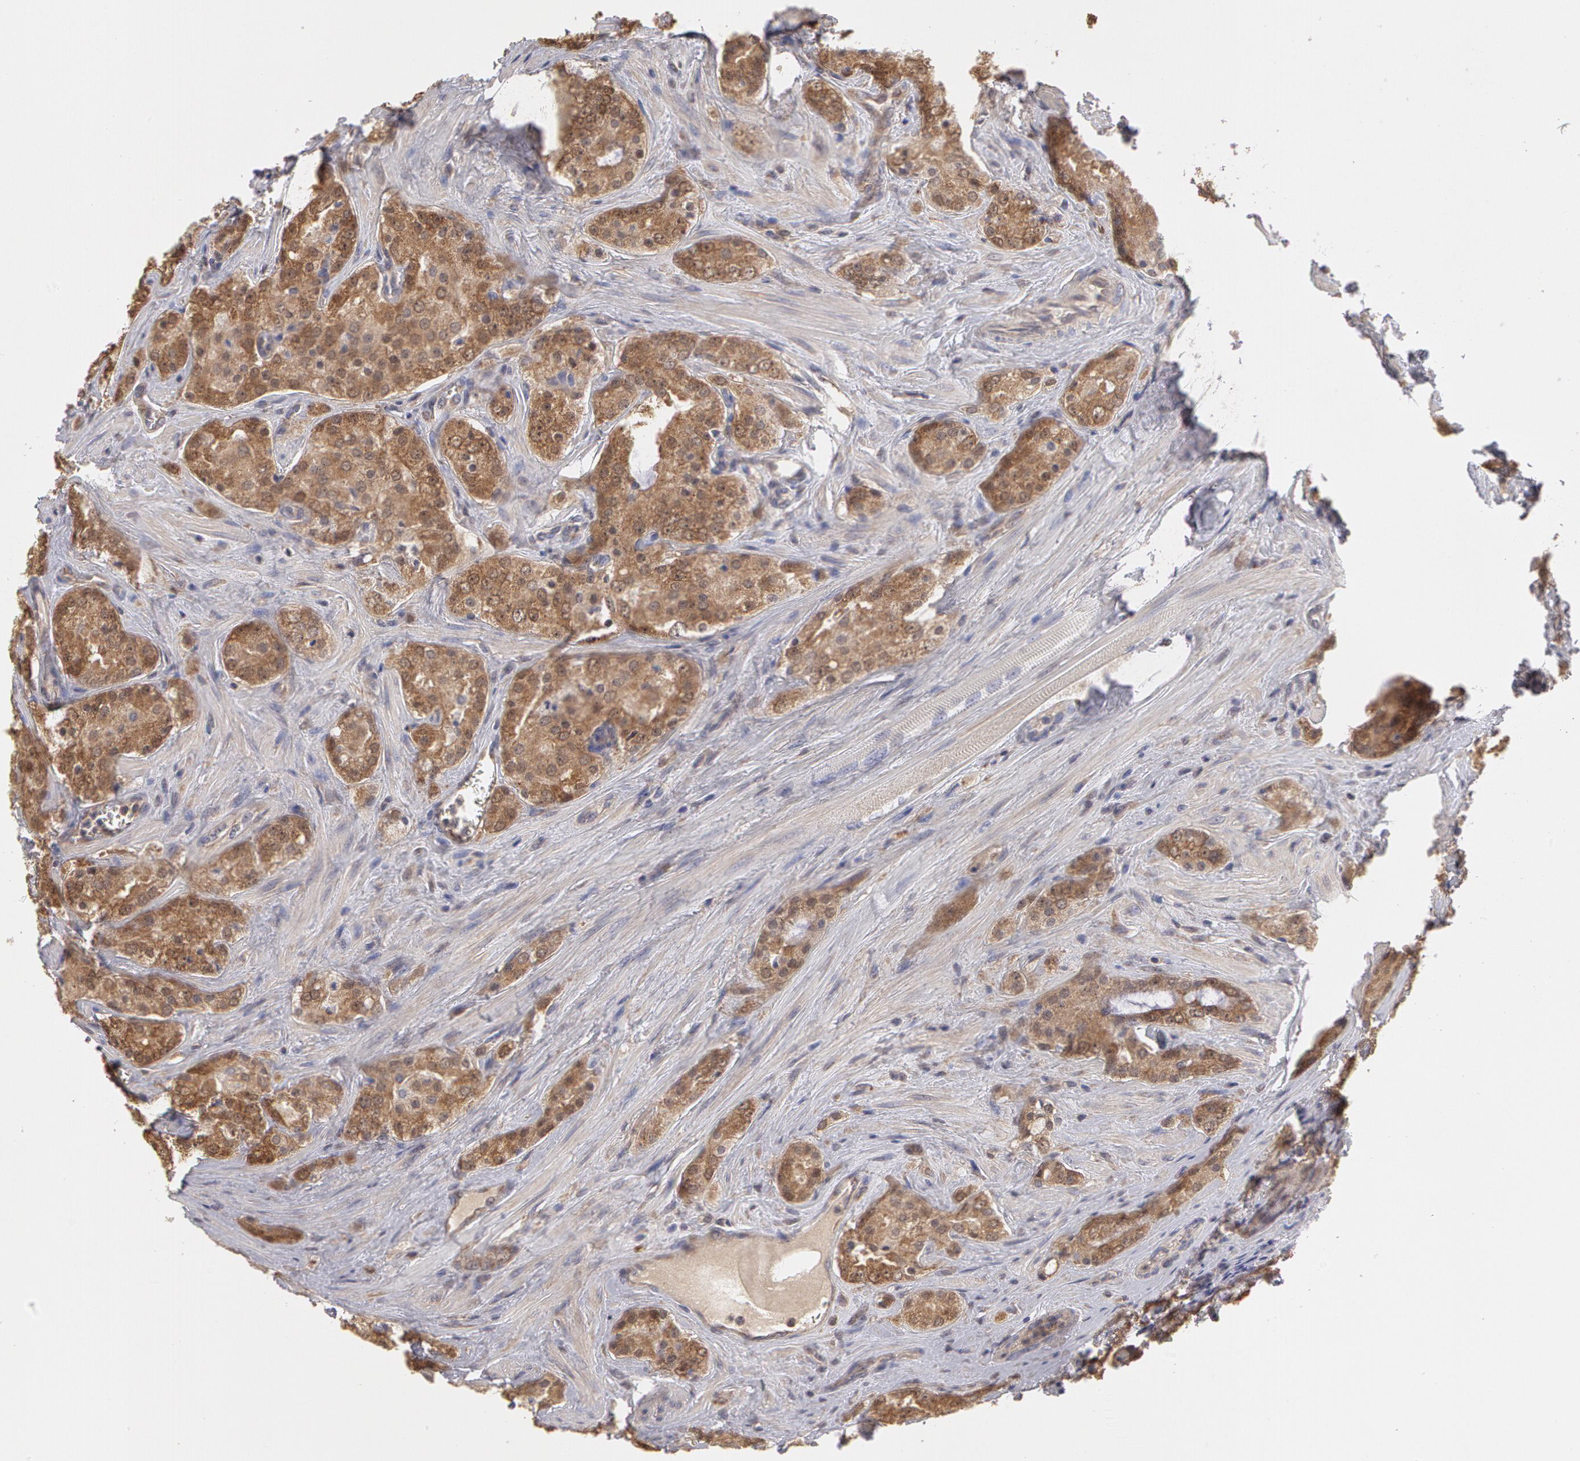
{"staining": {"intensity": "strong", "quantity": ">75%", "location": "cytoplasmic/membranous"}, "tissue": "prostate cancer", "cell_type": "Tumor cells", "image_type": "cancer", "snomed": [{"axis": "morphology", "description": "Adenocarcinoma, Medium grade"}, {"axis": "topography", "description": "Prostate"}], "caption": "High-magnification brightfield microscopy of medium-grade adenocarcinoma (prostate) stained with DAB (3,3'-diaminobenzidine) (brown) and counterstained with hematoxylin (blue). tumor cells exhibit strong cytoplasmic/membranous positivity is seen in about>75% of cells.", "gene": "MPST", "patient": {"sex": "male", "age": 60}}